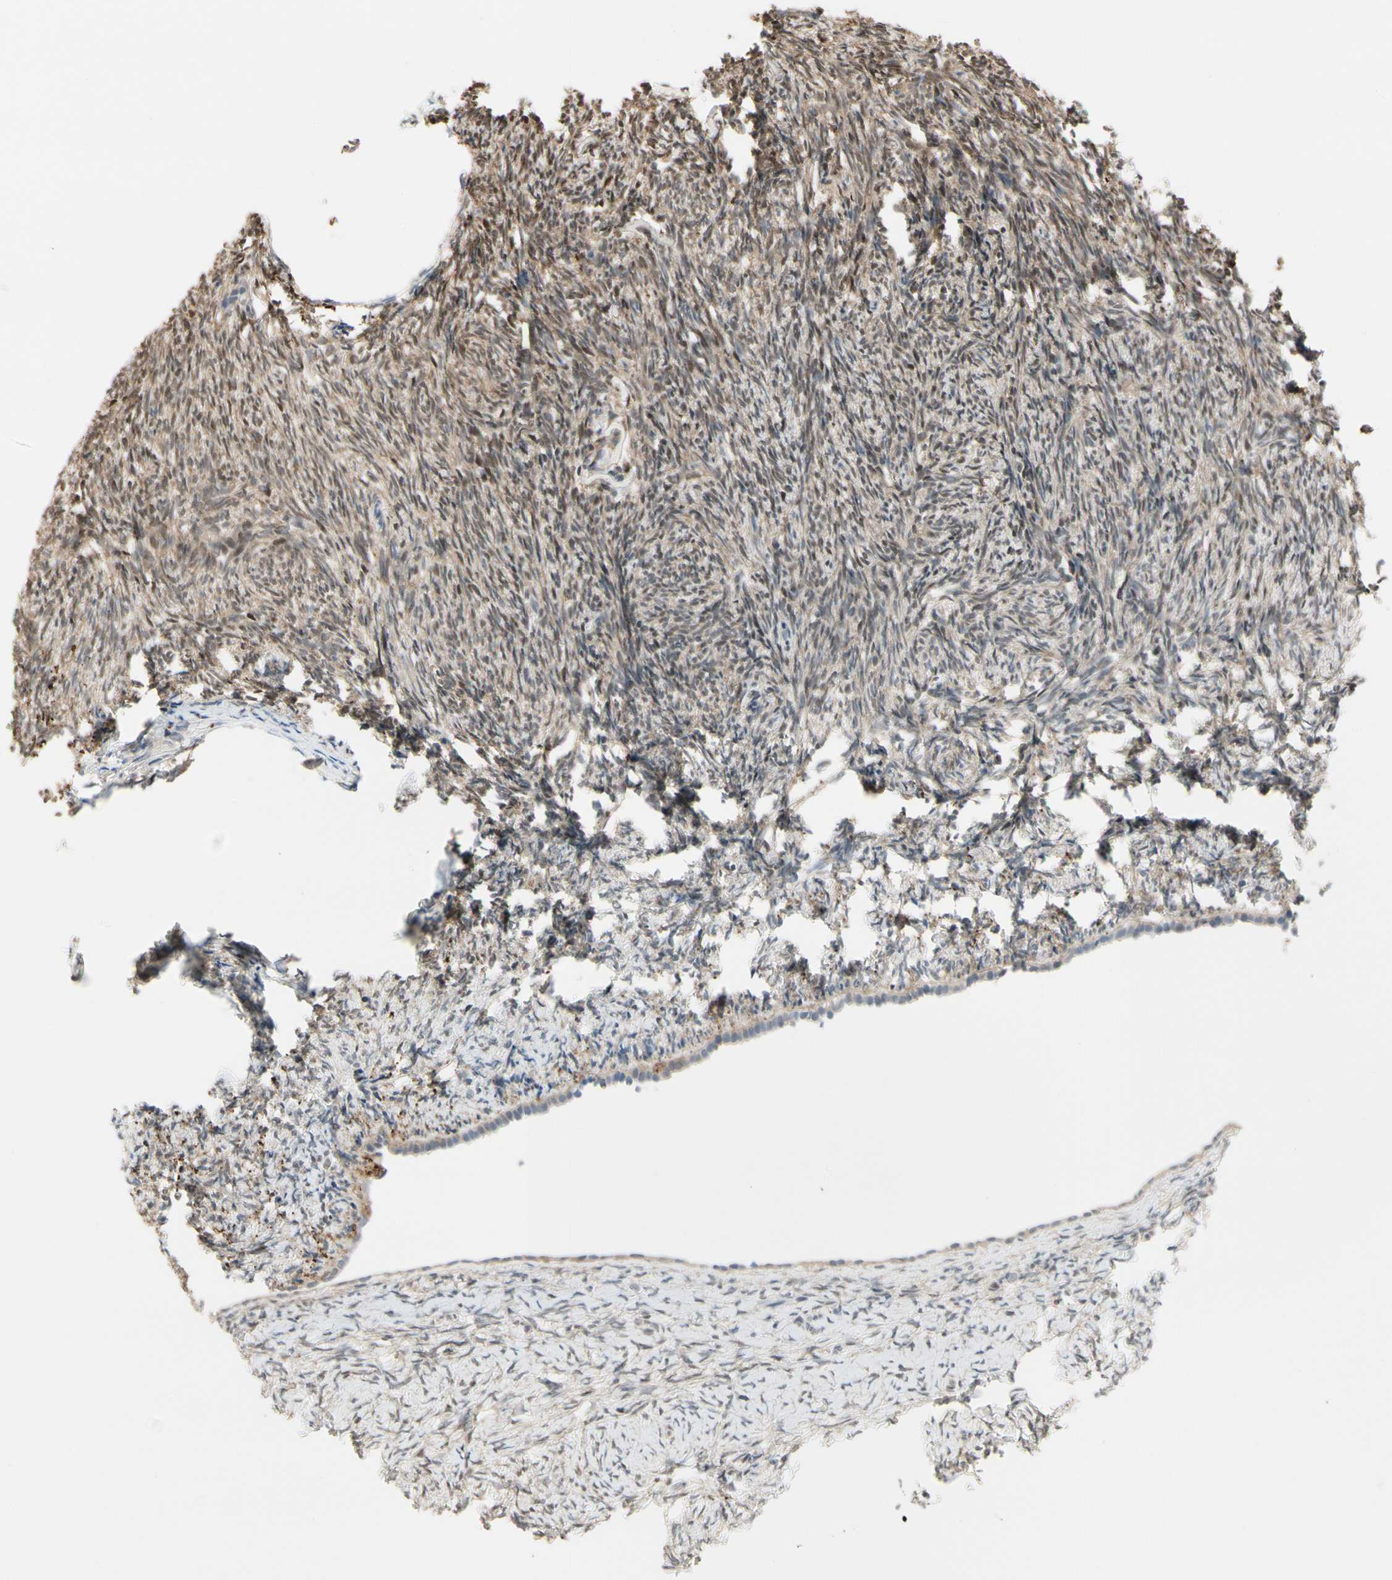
{"staining": {"intensity": "weak", "quantity": "25%-75%", "location": "cytoplasmic/membranous,nuclear"}, "tissue": "ovary", "cell_type": "Ovarian stroma cells", "image_type": "normal", "snomed": [{"axis": "morphology", "description": "Normal tissue, NOS"}, {"axis": "topography", "description": "Ovary"}], "caption": "Immunohistochemical staining of benign ovary shows low levels of weak cytoplasmic/membranous,nuclear expression in approximately 25%-75% of ovarian stroma cells. (Stains: DAB (3,3'-diaminobenzidine) in brown, nuclei in blue, Microscopy: brightfield microscopy at high magnification).", "gene": "EVC", "patient": {"sex": "female", "age": 60}}